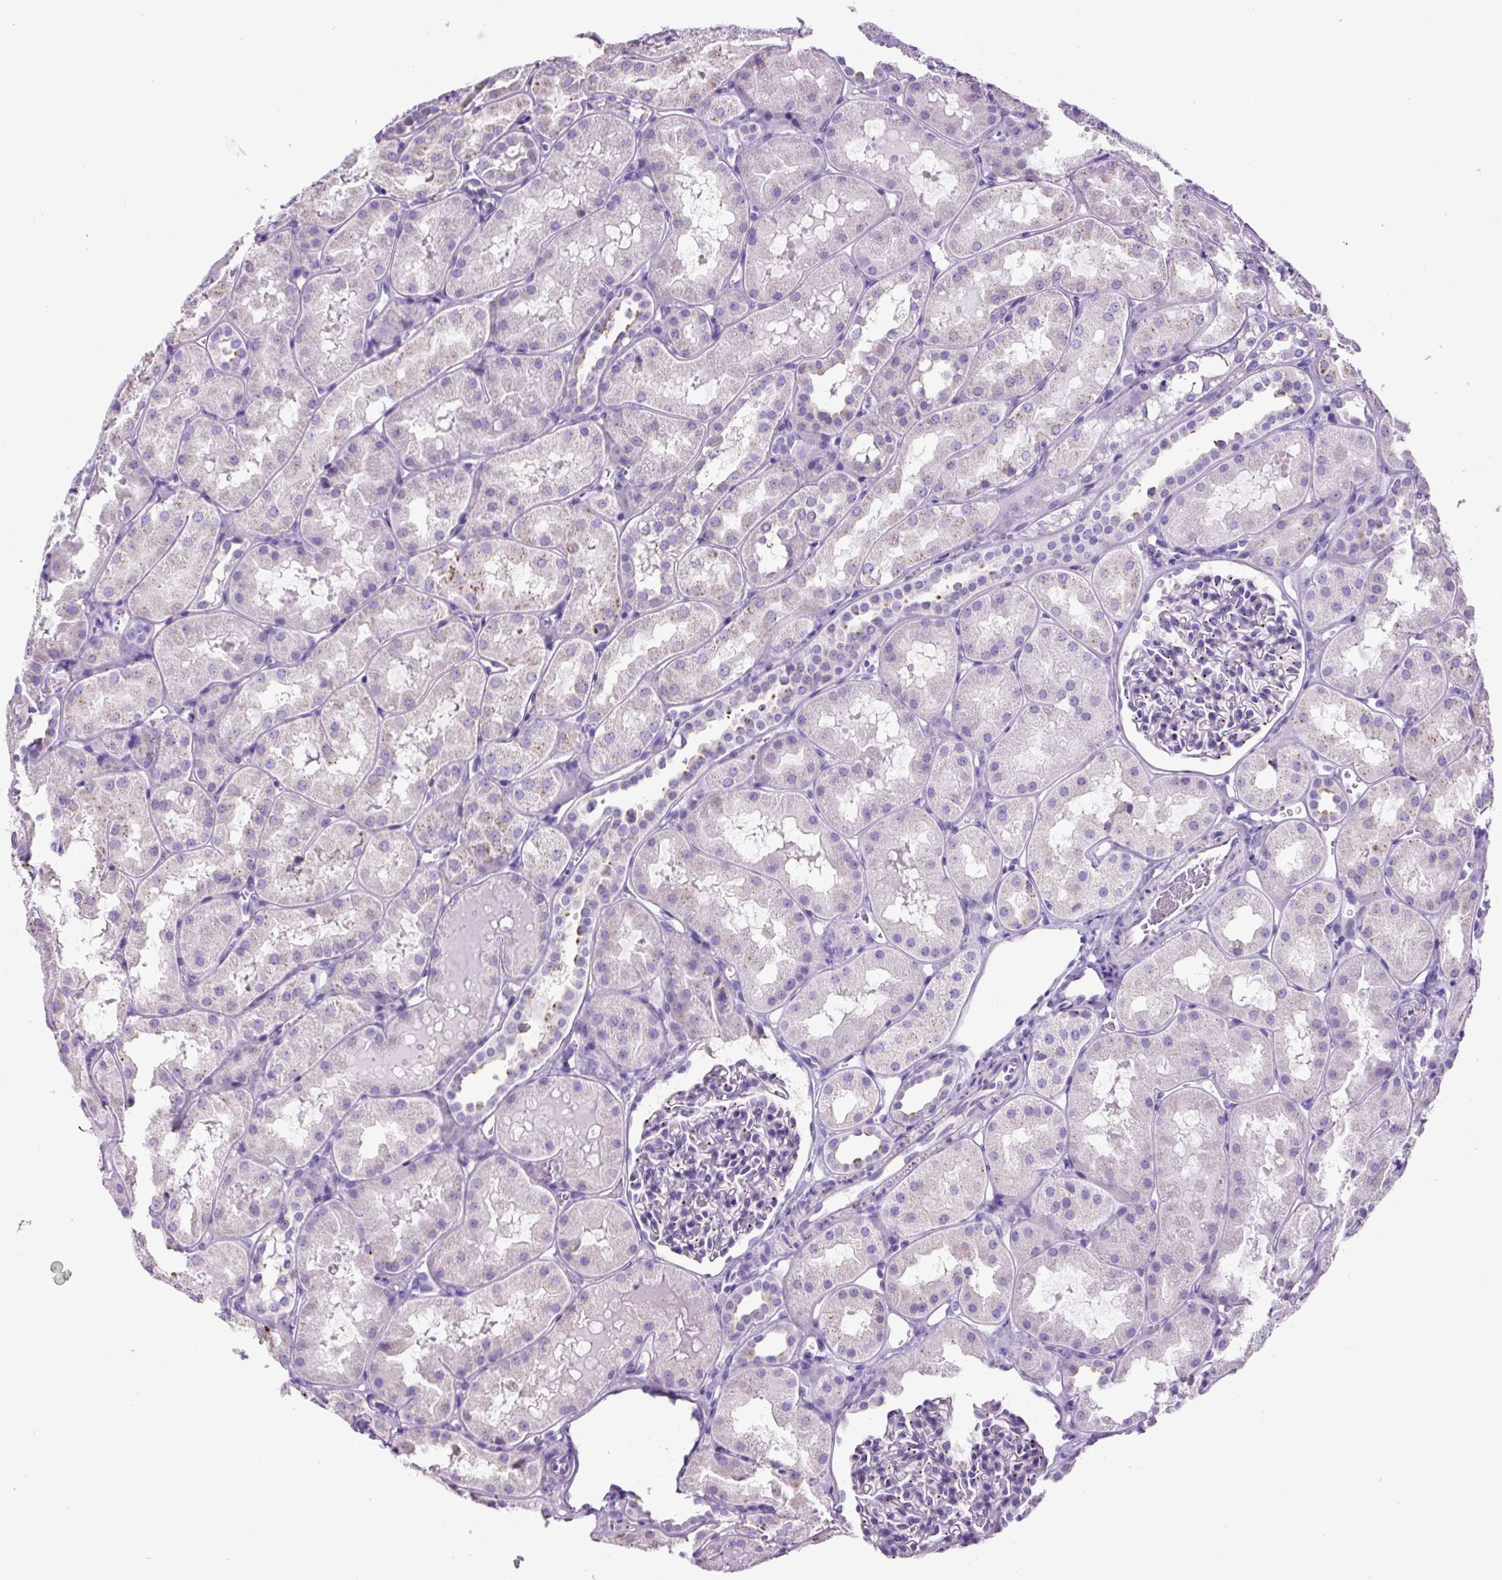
{"staining": {"intensity": "moderate", "quantity": "<25%", "location": "cytoplasmic/membranous"}, "tissue": "kidney", "cell_type": "Cells in glomeruli", "image_type": "normal", "snomed": [{"axis": "morphology", "description": "Normal tissue, NOS"}, {"axis": "topography", "description": "Kidney"}, {"axis": "topography", "description": "Urinary bladder"}], "caption": "Cells in glomeruli display low levels of moderate cytoplasmic/membranous staining in about <25% of cells in benign human kidney.", "gene": "LCN10", "patient": {"sex": "male", "age": 16}}